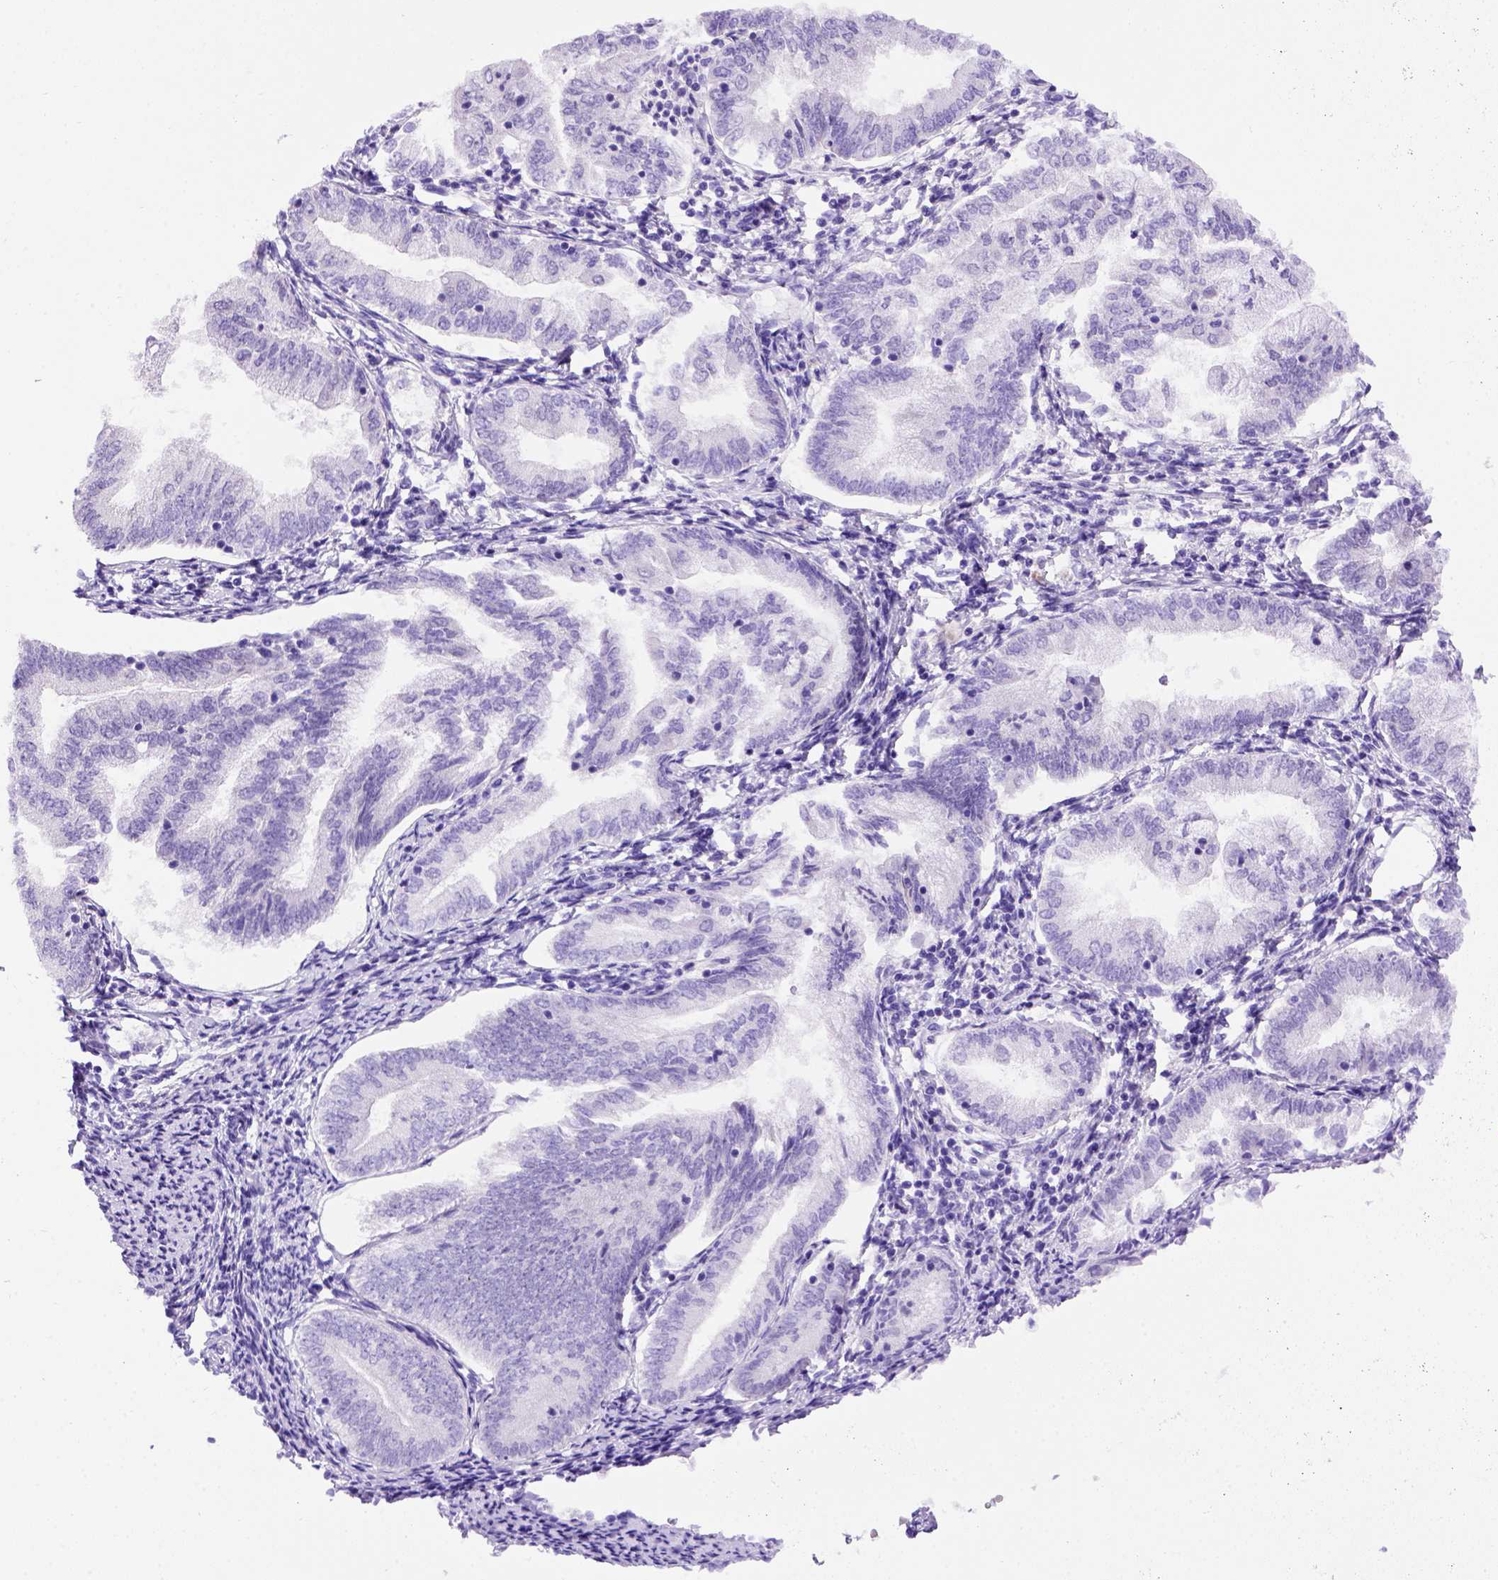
{"staining": {"intensity": "negative", "quantity": "none", "location": "none"}, "tissue": "endometrial cancer", "cell_type": "Tumor cells", "image_type": "cancer", "snomed": [{"axis": "morphology", "description": "Adenocarcinoma, NOS"}, {"axis": "topography", "description": "Endometrium"}], "caption": "This is an immunohistochemistry micrograph of endometrial adenocarcinoma. There is no expression in tumor cells.", "gene": "FOXI1", "patient": {"sex": "female", "age": 55}}